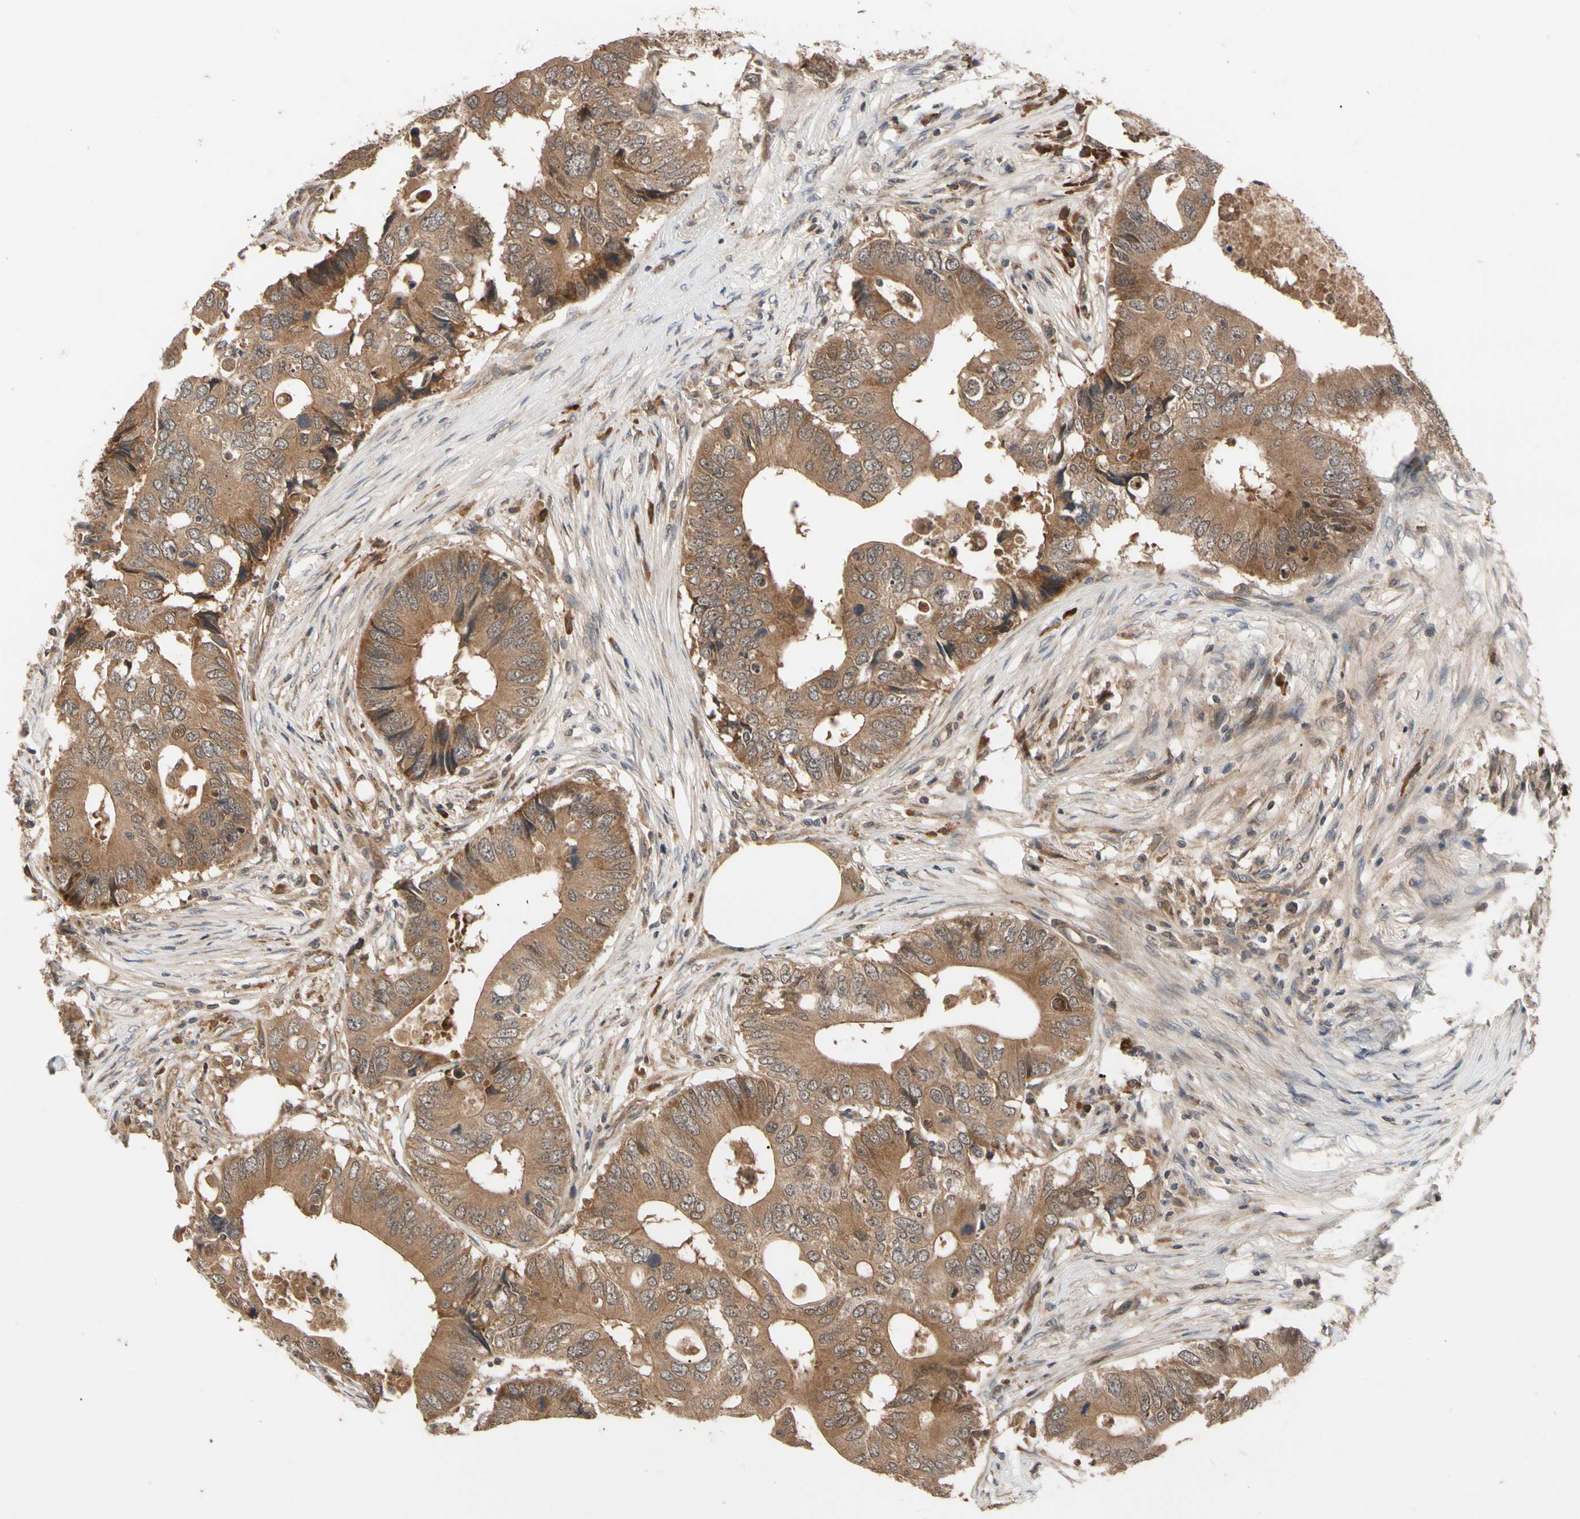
{"staining": {"intensity": "moderate", "quantity": ">75%", "location": "cytoplasmic/membranous"}, "tissue": "colorectal cancer", "cell_type": "Tumor cells", "image_type": "cancer", "snomed": [{"axis": "morphology", "description": "Adenocarcinoma, NOS"}, {"axis": "topography", "description": "Colon"}], "caption": "Immunohistochemistry (IHC) micrograph of neoplastic tissue: colorectal adenocarcinoma stained using immunohistochemistry (IHC) displays medium levels of moderate protein expression localized specifically in the cytoplasmic/membranous of tumor cells, appearing as a cytoplasmic/membranous brown color.", "gene": "CYTIP", "patient": {"sex": "male", "age": 71}}